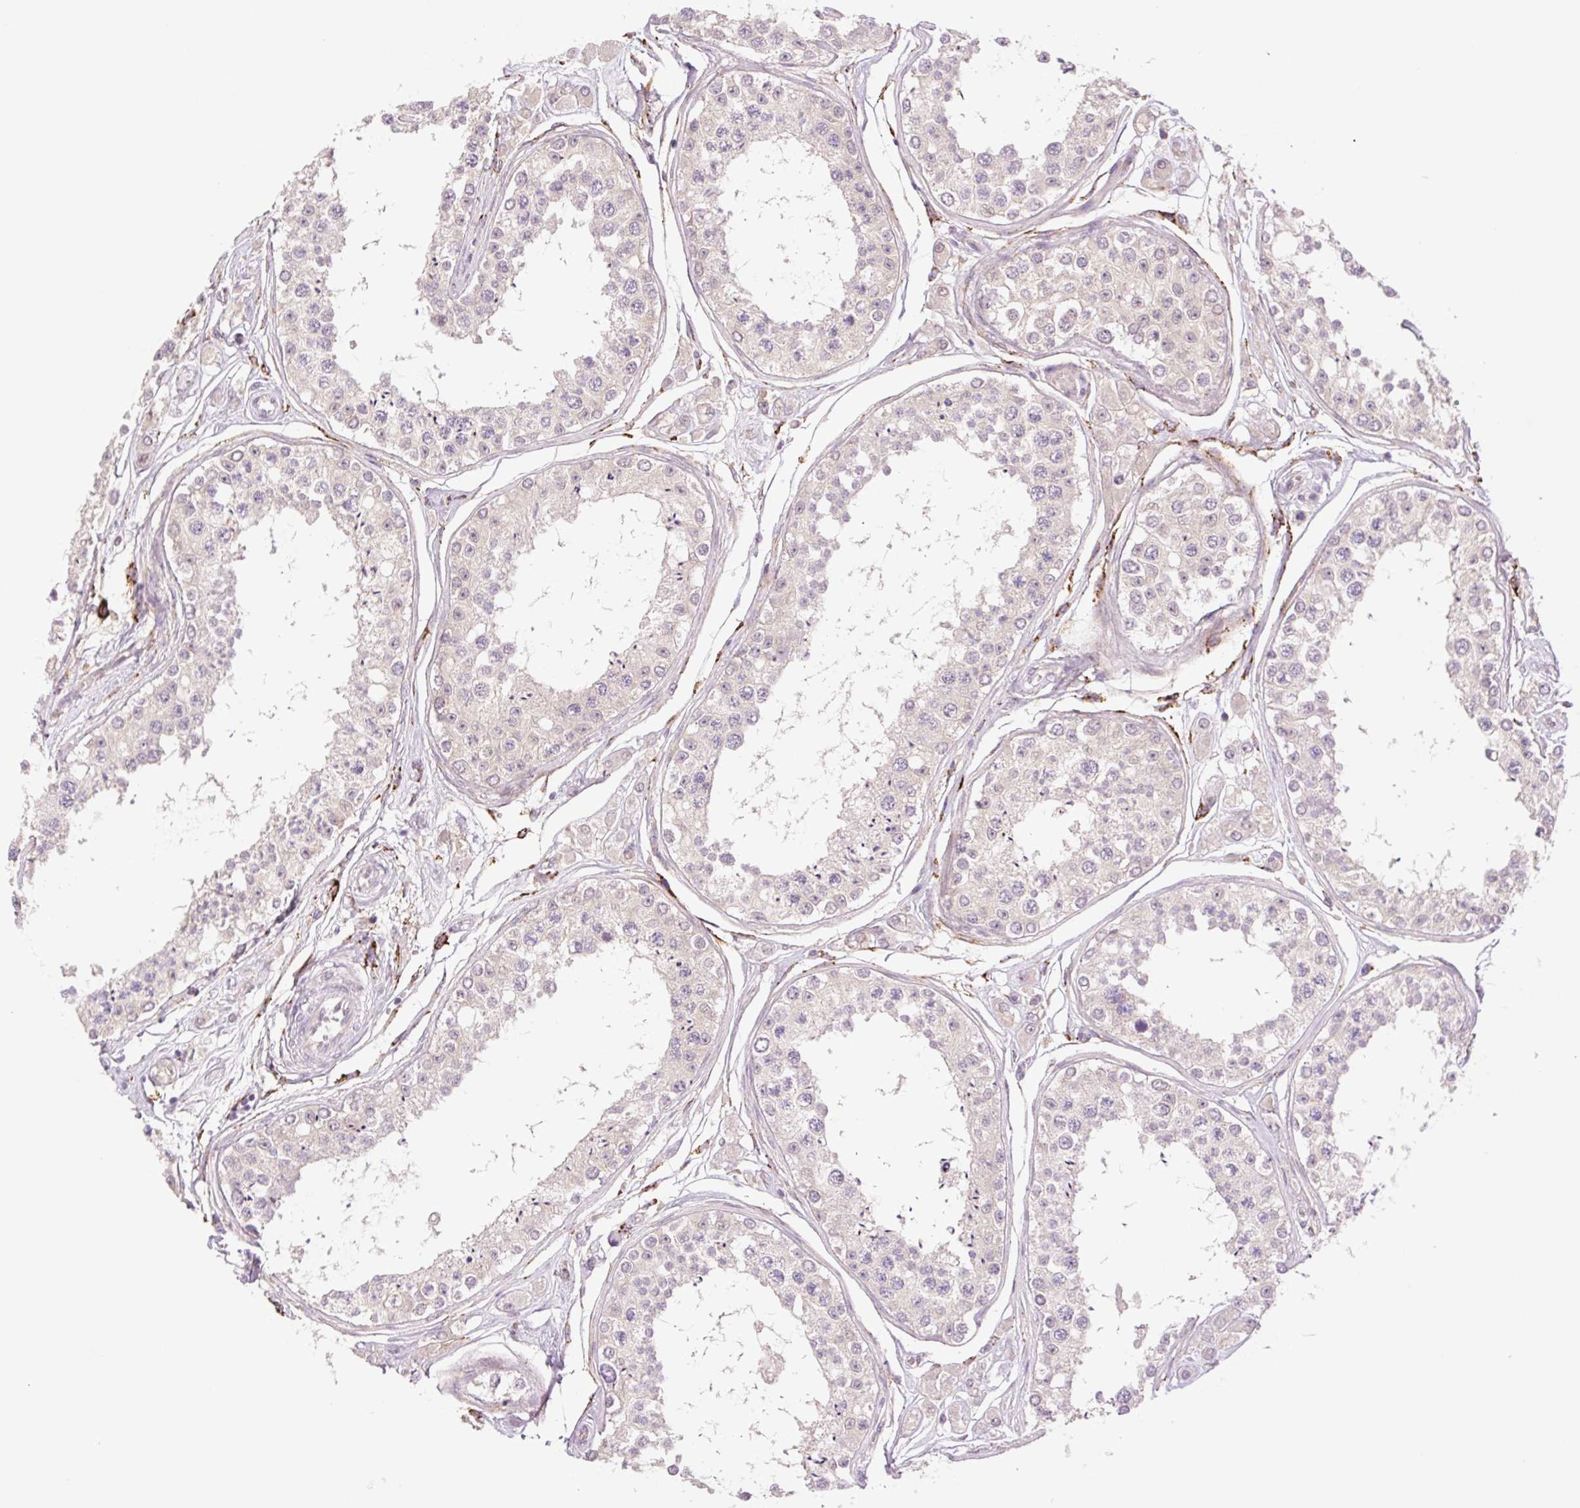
{"staining": {"intensity": "weak", "quantity": "<25%", "location": "cytoplasmic/membranous"}, "tissue": "testis", "cell_type": "Cells in seminiferous ducts", "image_type": "normal", "snomed": [{"axis": "morphology", "description": "Normal tissue, NOS"}, {"axis": "topography", "description": "Testis"}], "caption": "Cells in seminiferous ducts show no significant positivity in normal testis. (Brightfield microscopy of DAB immunohistochemistry at high magnification).", "gene": "COL5A1", "patient": {"sex": "male", "age": 25}}